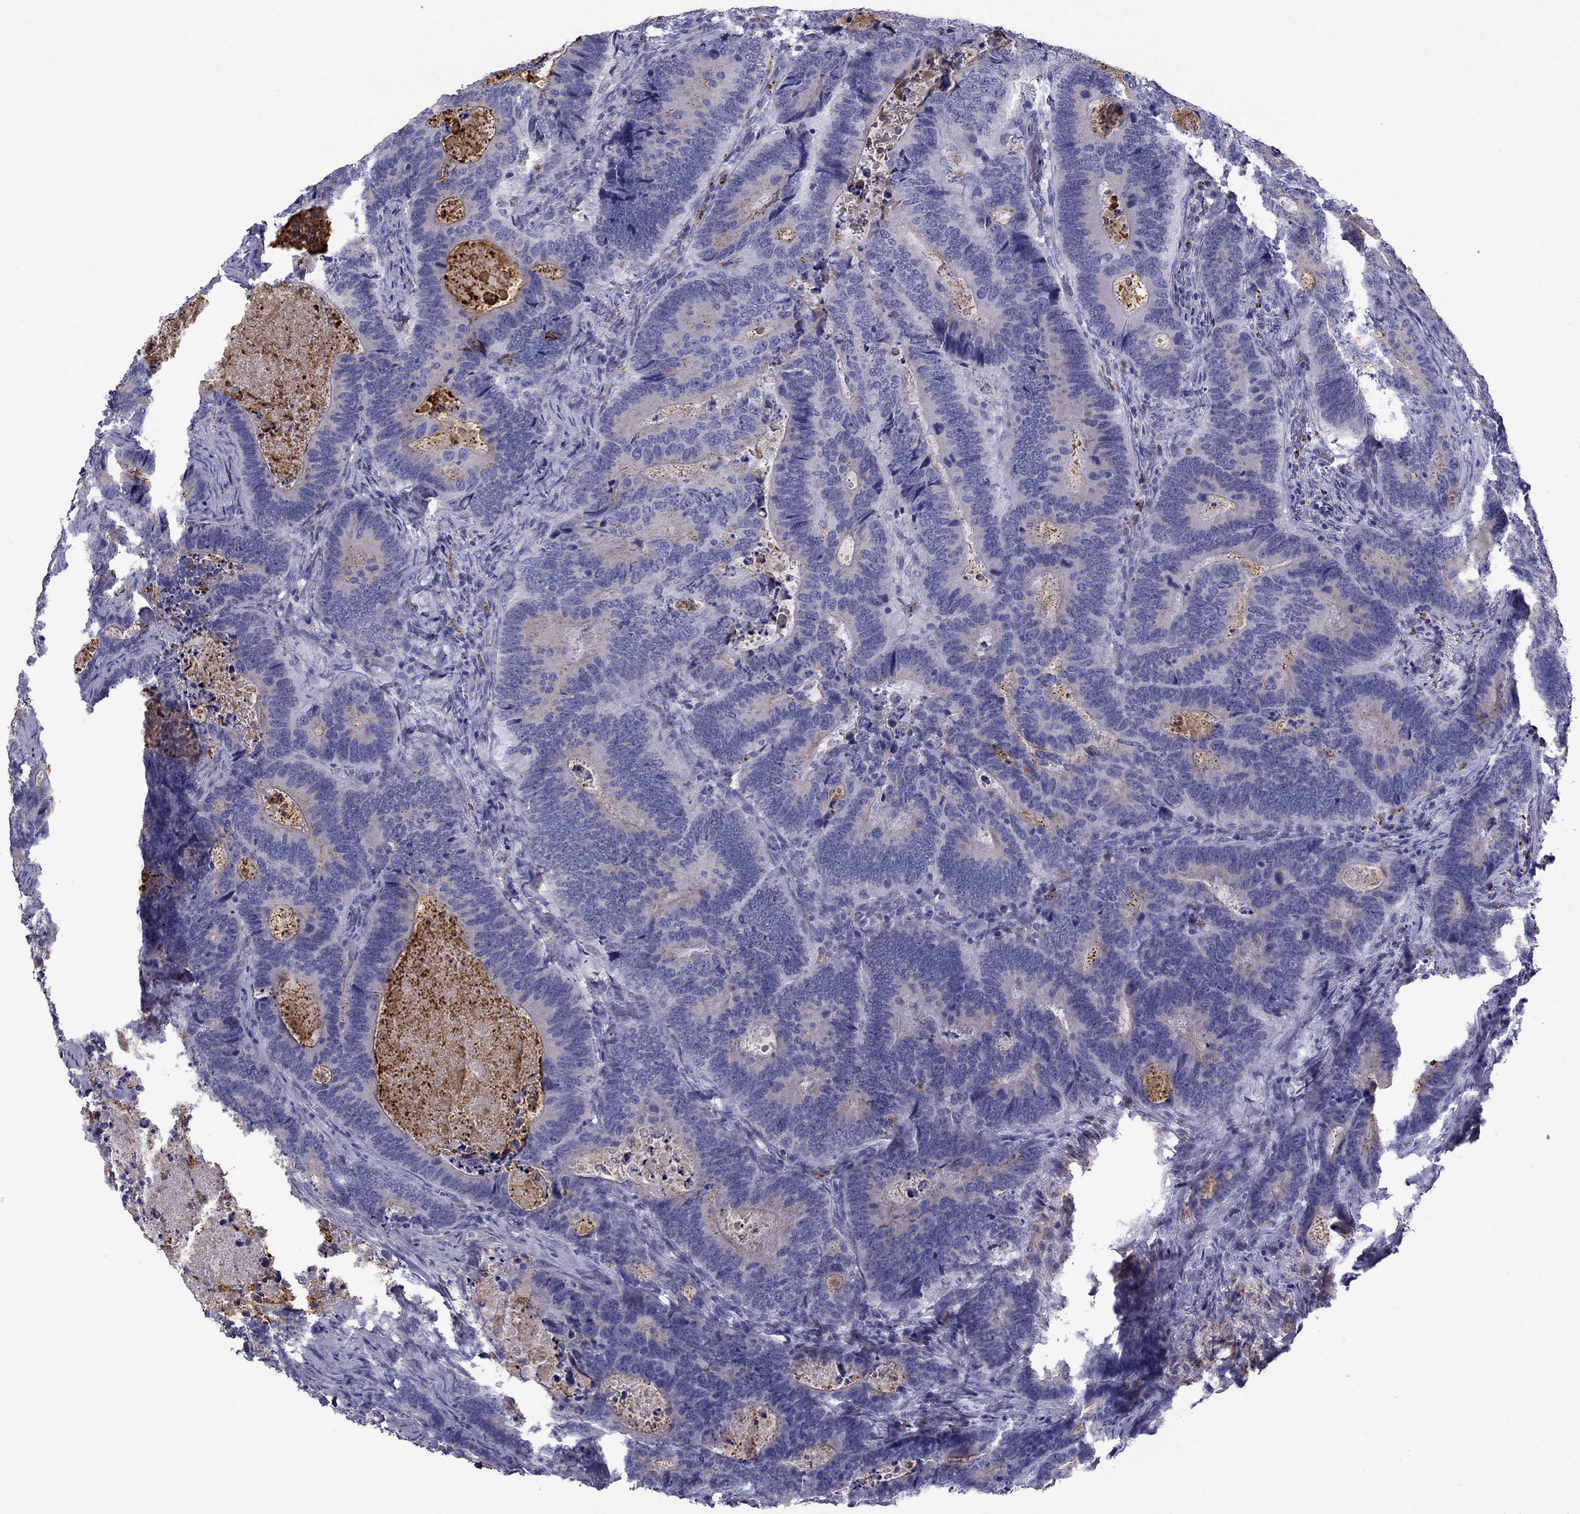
{"staining": {"intensity": "negative", "quantity": "none", "location": "none"}, "tissue": "colorectal cancer", "cell_type": "Tumor cells", "image_type": "cancer", "snomed": [{"axis": "morphology", "description": "Adenocarcinoma, NOS"}, {"axis": "topography", "description": "Colon"}], "caption": "Human colorectal cancer stained for a protein using IHC demonstrates no staining in tumor cells.", "gene": "CLPSL2", "patient": {"sex": "female", "age": 82}}